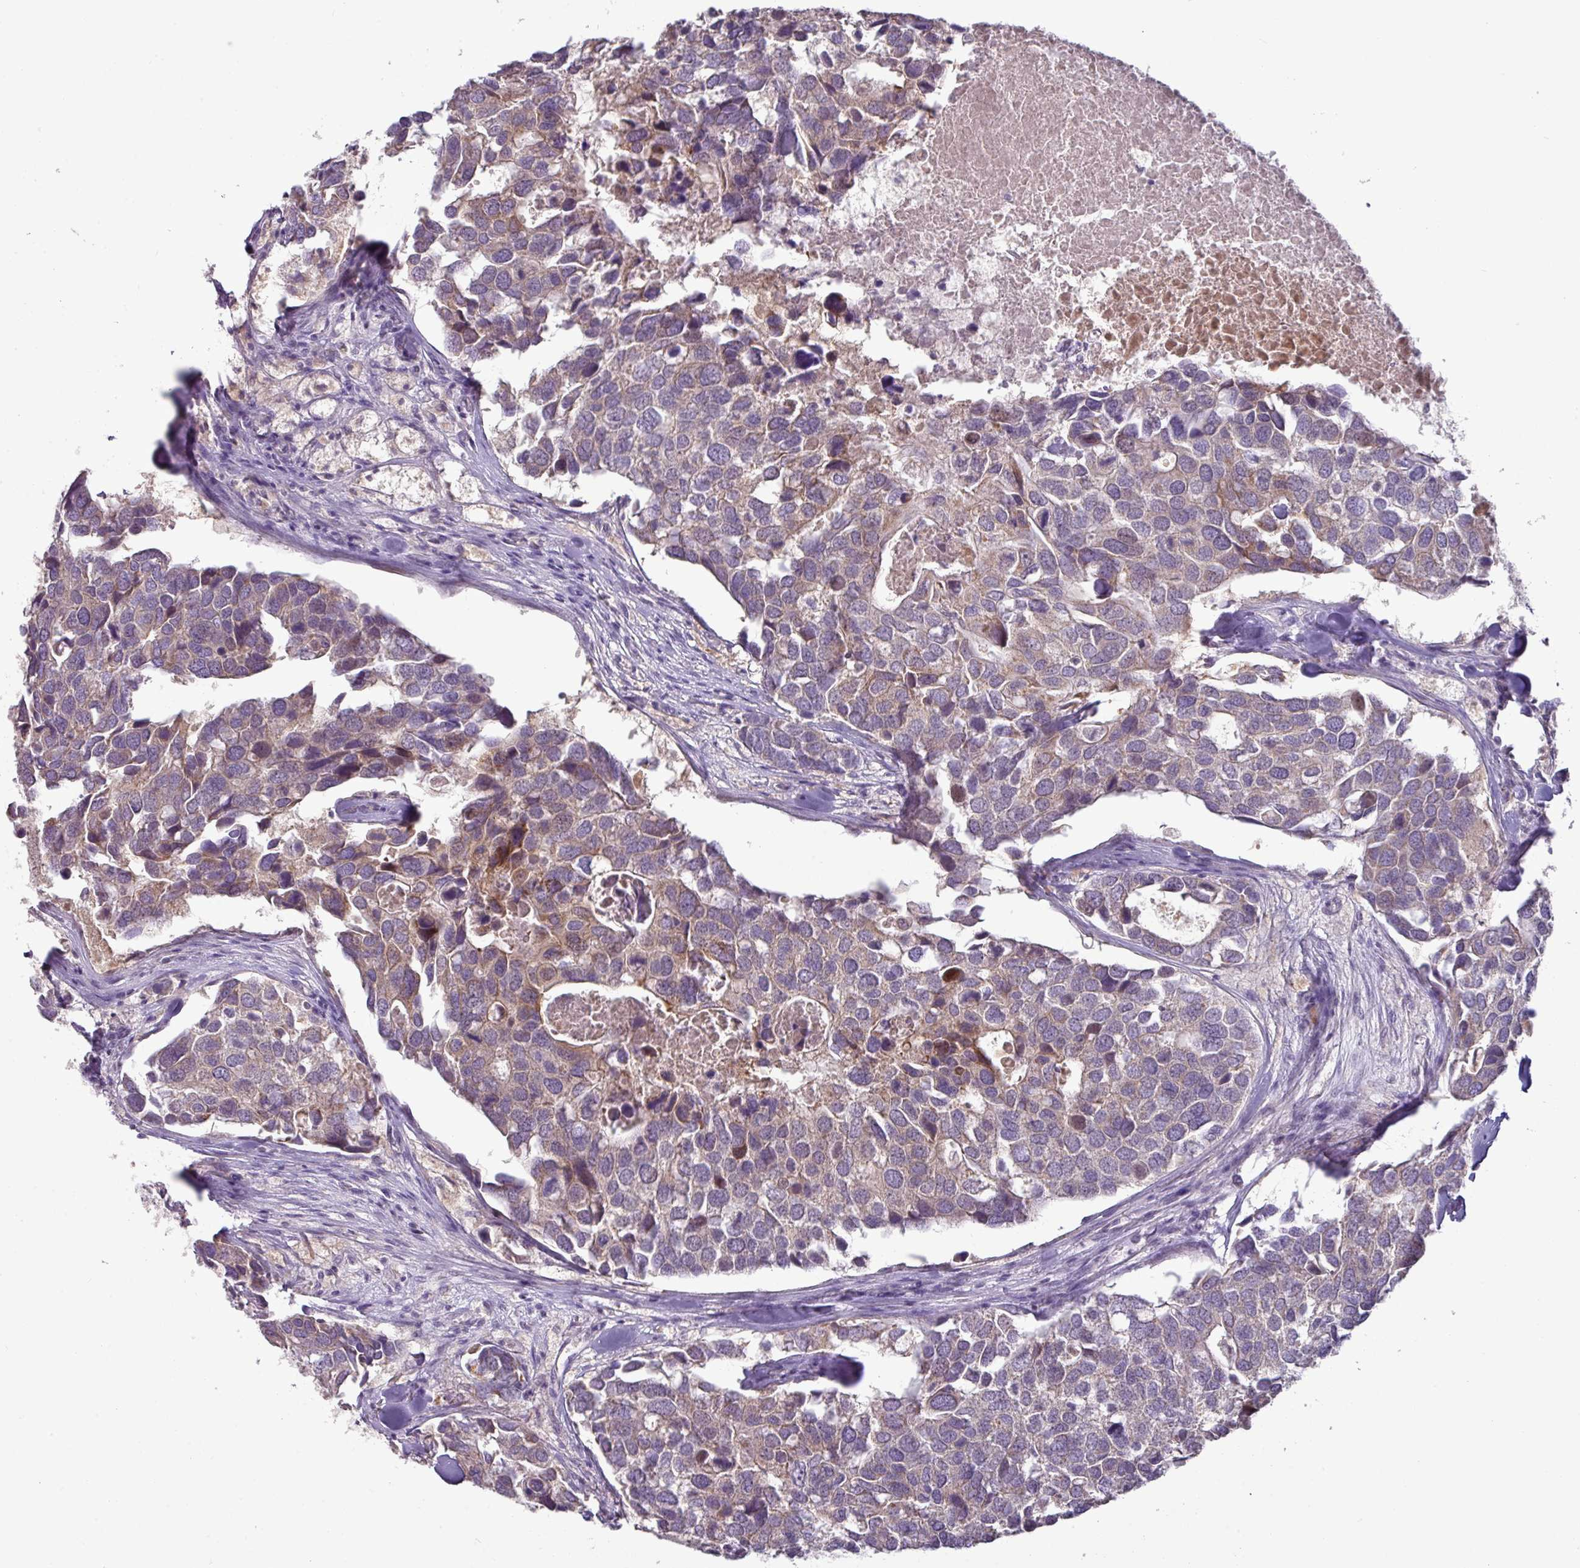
{"staining": {"intensity": "weak", "quantity": ">75%", "location": "cytoplasmic/membranous"}, "tissue": "breast cancer", "cell_type": "Tumor cells", "image_type": "cancer", "snomed": [{"axis": "morphology", "description": "Duct carcinoma"}, {"axis": "topography", "description": "Breast"}], "caption": "Immunohistochemical staining of human breast cancer (intraductal carcinoma) shows weak cytoplasmic/membranous protein expression in about >75% of tumor cells.", "gene": "TRAPPC1", "patient": {"sex": "female", "age": 83}}